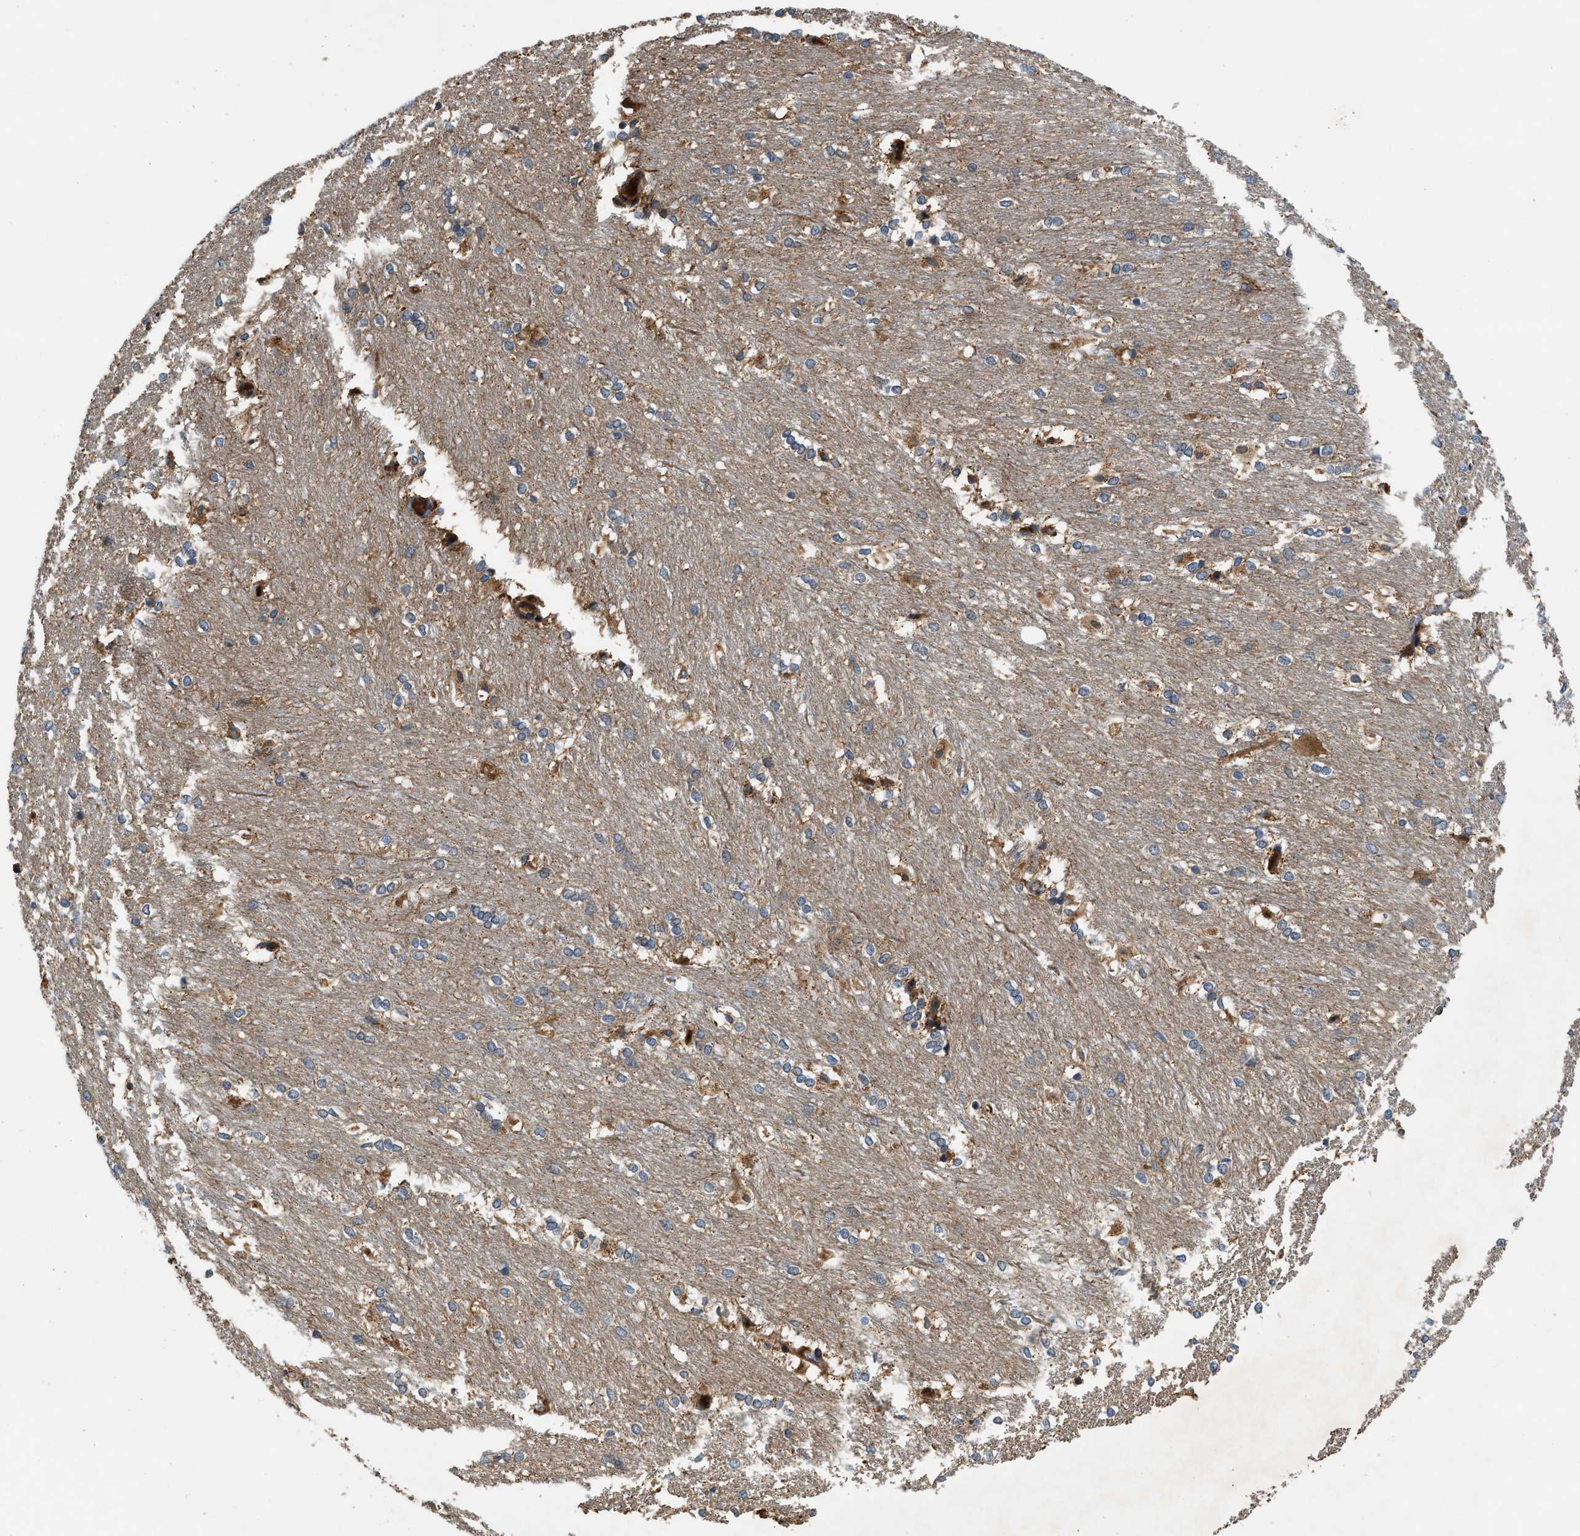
{"staining": {"intensity": "moderate", "quantity": "<25%", "location": "cytoplasmic/membranous"}, "tissue": "caudate", "cell_type": "Glial cells", "image_type": "normal", "snomed": [{"axis": "morphology", "description": "Normal tissue, NOS"}, {"axis": "topography", "description": "Lateral ventricle wall"}], "caption": "Glial cells reveal low levels of moderate cytoplasmic/membranous staining in about <25% of cells in benign caudate. (brown staining indicates protein expression, while blue staining denotes nuclei).", "gene": "CNNM3", "patient": {"sex": "female", "age": 19}}